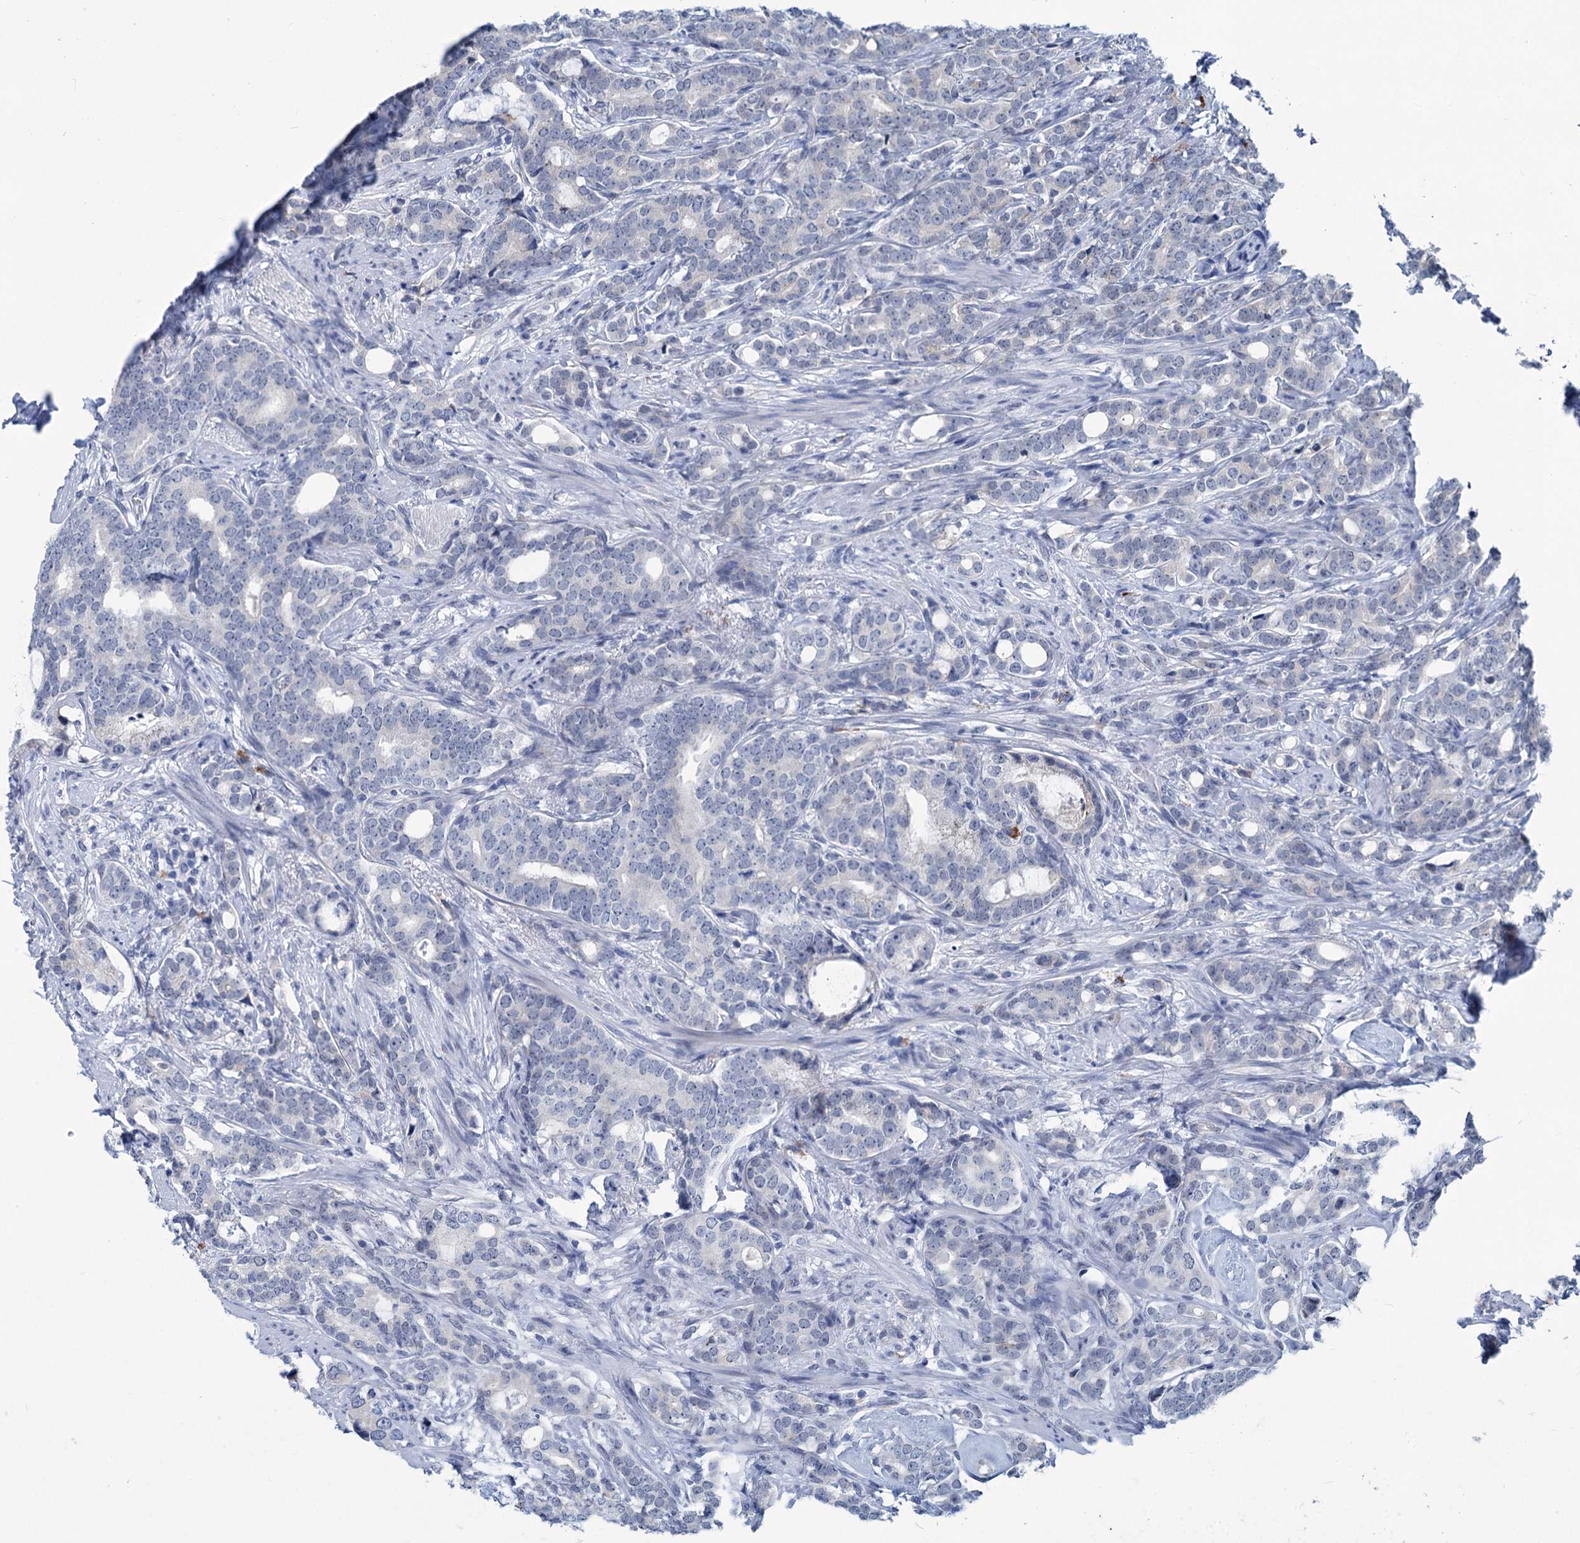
{"staining": {"intensity": "negative", "quantity": "none", "location": "none"}, "tissue": "prostate cancer", "cell_type": "Tumor cells", "image_type": "cancer", "snomed": [{"axis": "morphology", "description": "Adenocarcinoma, Low grade"}, {"axis": "topography", "description": "Prostate"}], "caption": "Prostate cancer (low-grade adenocarcinoma) was stained to show a protein in brown. There is no significant positivity in tumor cells.", "gene": "NEU3", "patient": {"sex": "male", "age": 71}}